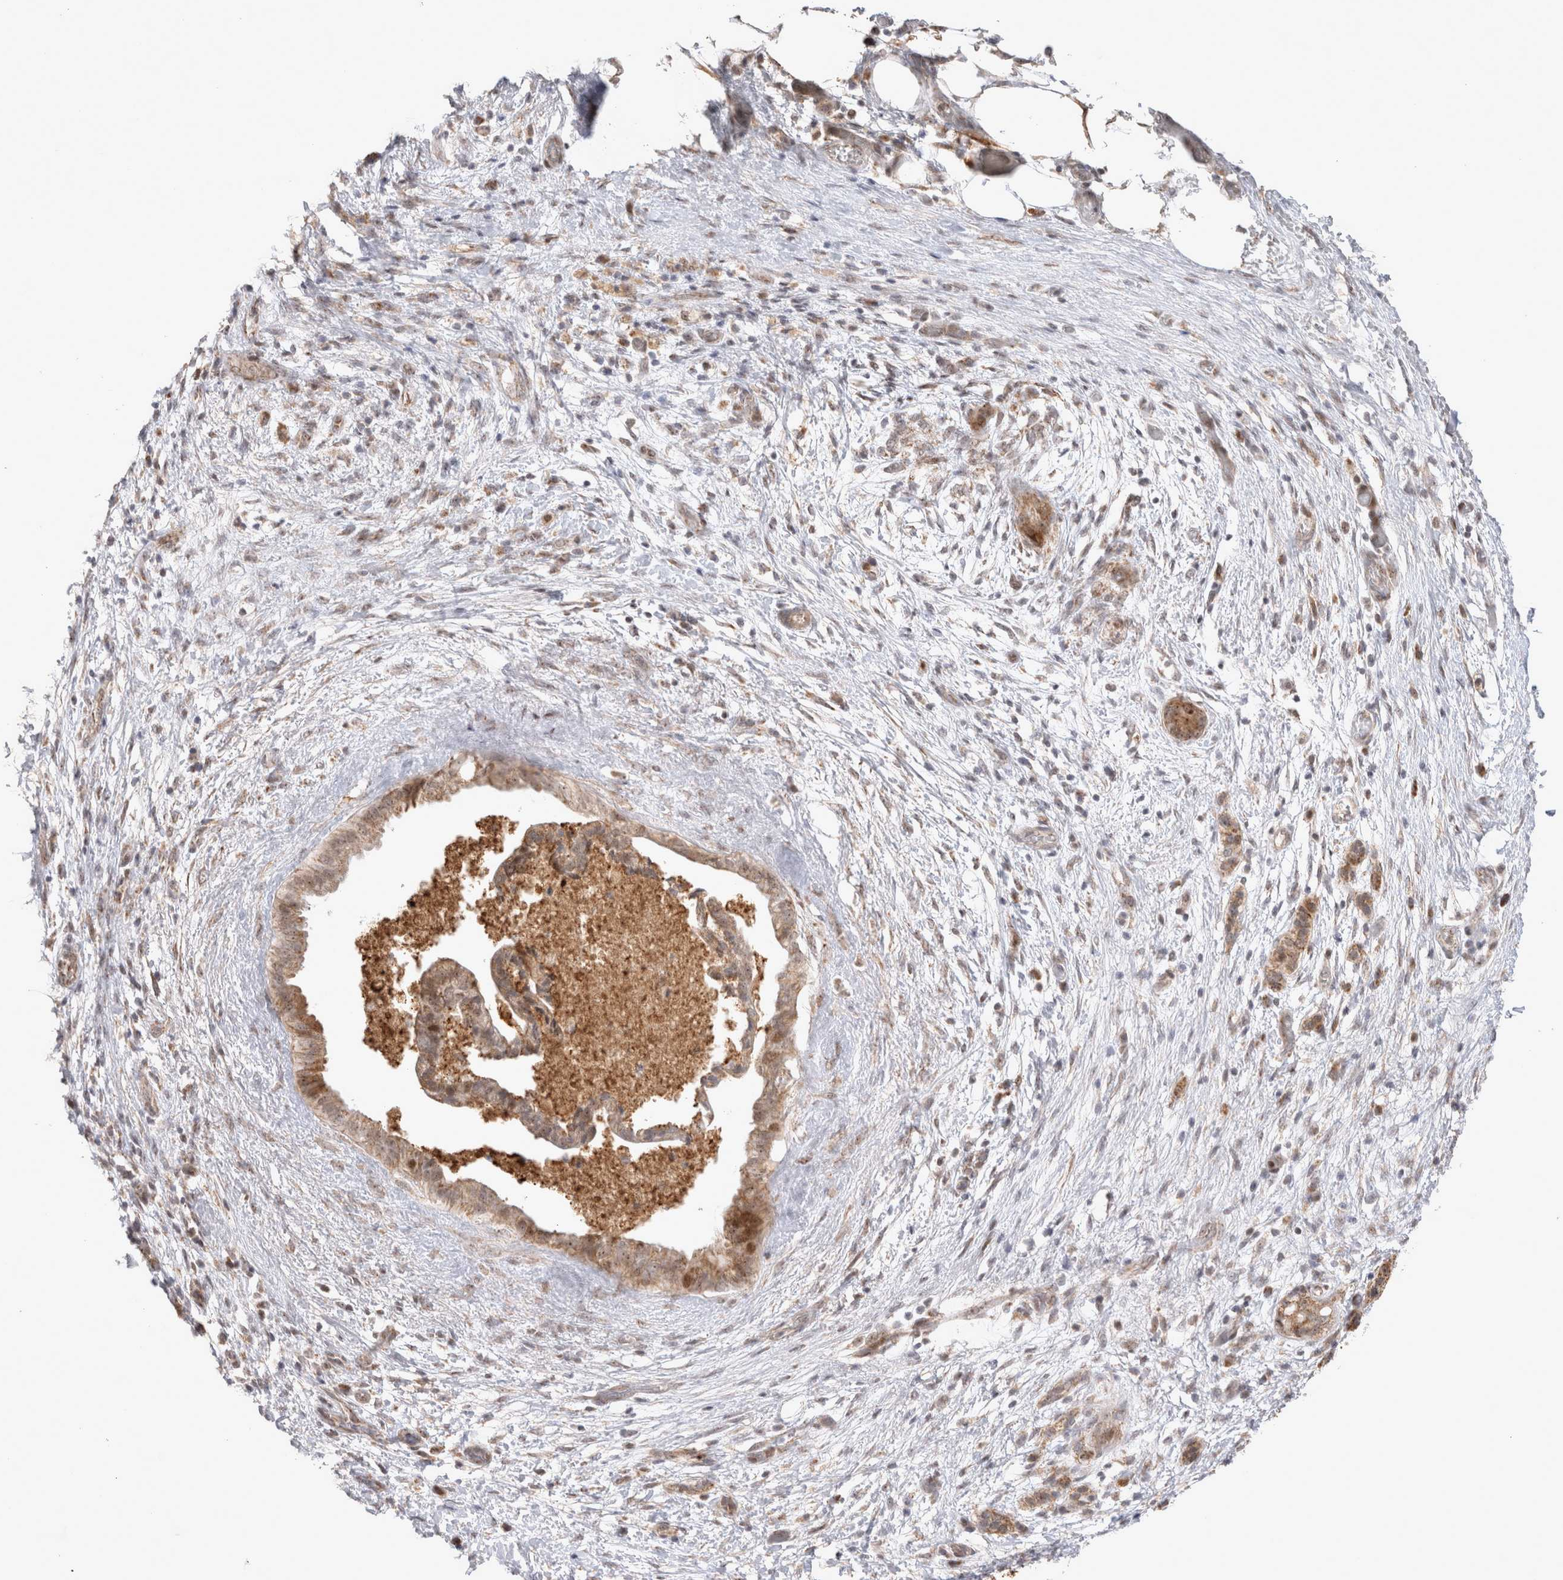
{"staining": {"intensity": "moderate", "quantity": ">75%", "location": "cytoplasmic/membranous,nuclear"}, "tissue": "pancreatic cancer", "cell_type": "Tumor cells", "image_type": "cancer", "snomed": [{"axis": "morphology", "description": "Adenocarcinoma, NOS"}, {"axis": "topography", "description": "Pancreas"}], "caption": "An image of pancreatic cancer stained for a protein shows moderate cytoplasmic/membranous and nuclear brown staining in tumor cells.", "gene": "MRPL37", "patient": {"sex": "female", "age": 78}}